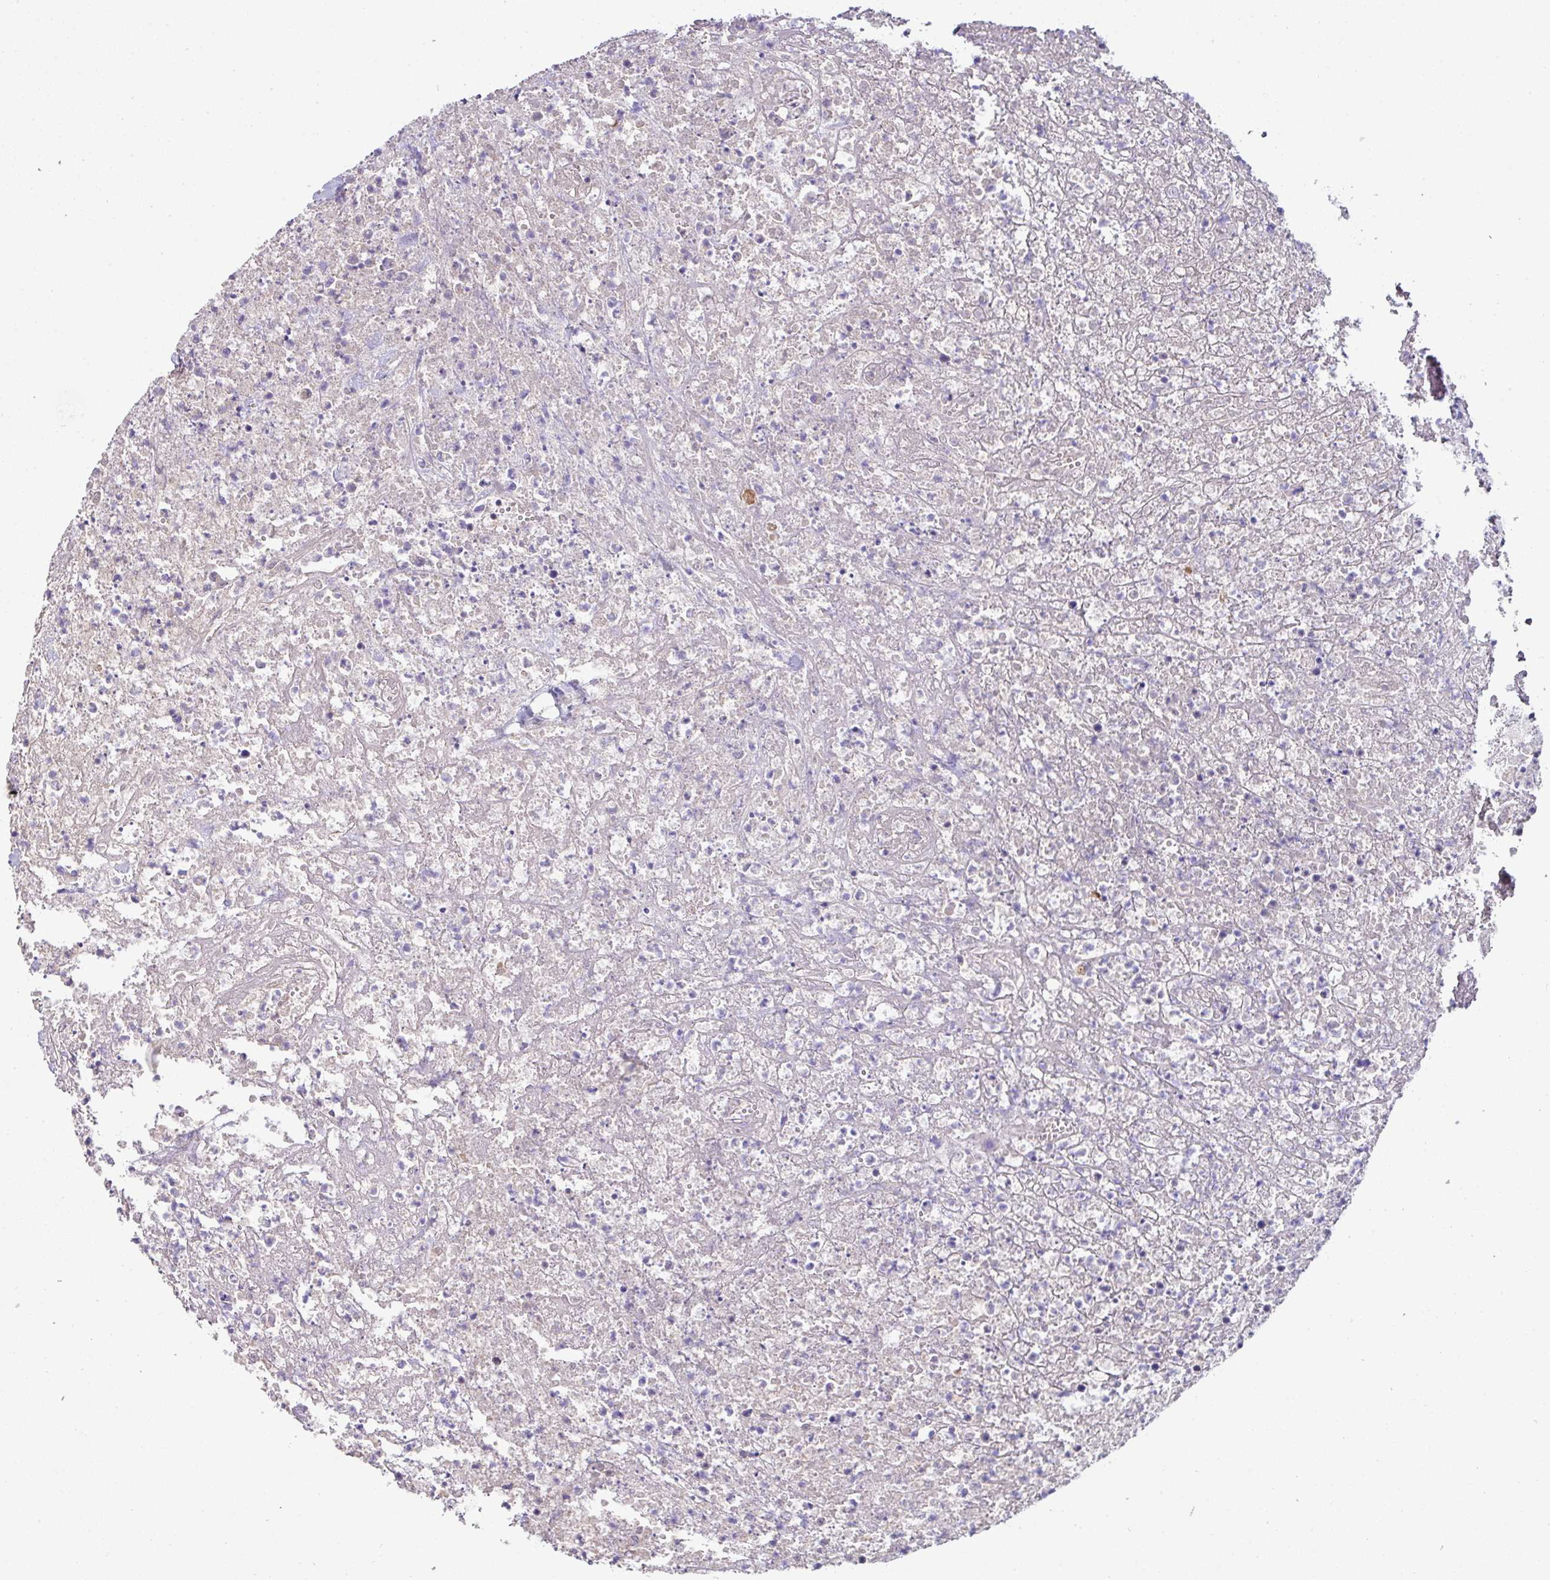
{"staining": {"intensity": "negative", "quantity": "none", "location": "none"}, "tissue": "lymphoma", "cell_type": "Tumor cells", "image_type": "cancer", "snomed": [{"axis": "morphology", "description": "Malignant lymphoma, non-Hodgkin's type, High grade"}, {"axis": "topography", "description": "Colon"}], "caption": "Tumor cells show no significant protein positivity in high-grade malignant lymphoma, non-Hodgkin's type. (DAB (3,3'-diaminobenzidine) IHC, high magnification).", "gene": "SLAMF6", "patient": {"sex": "female", "age": 53}}